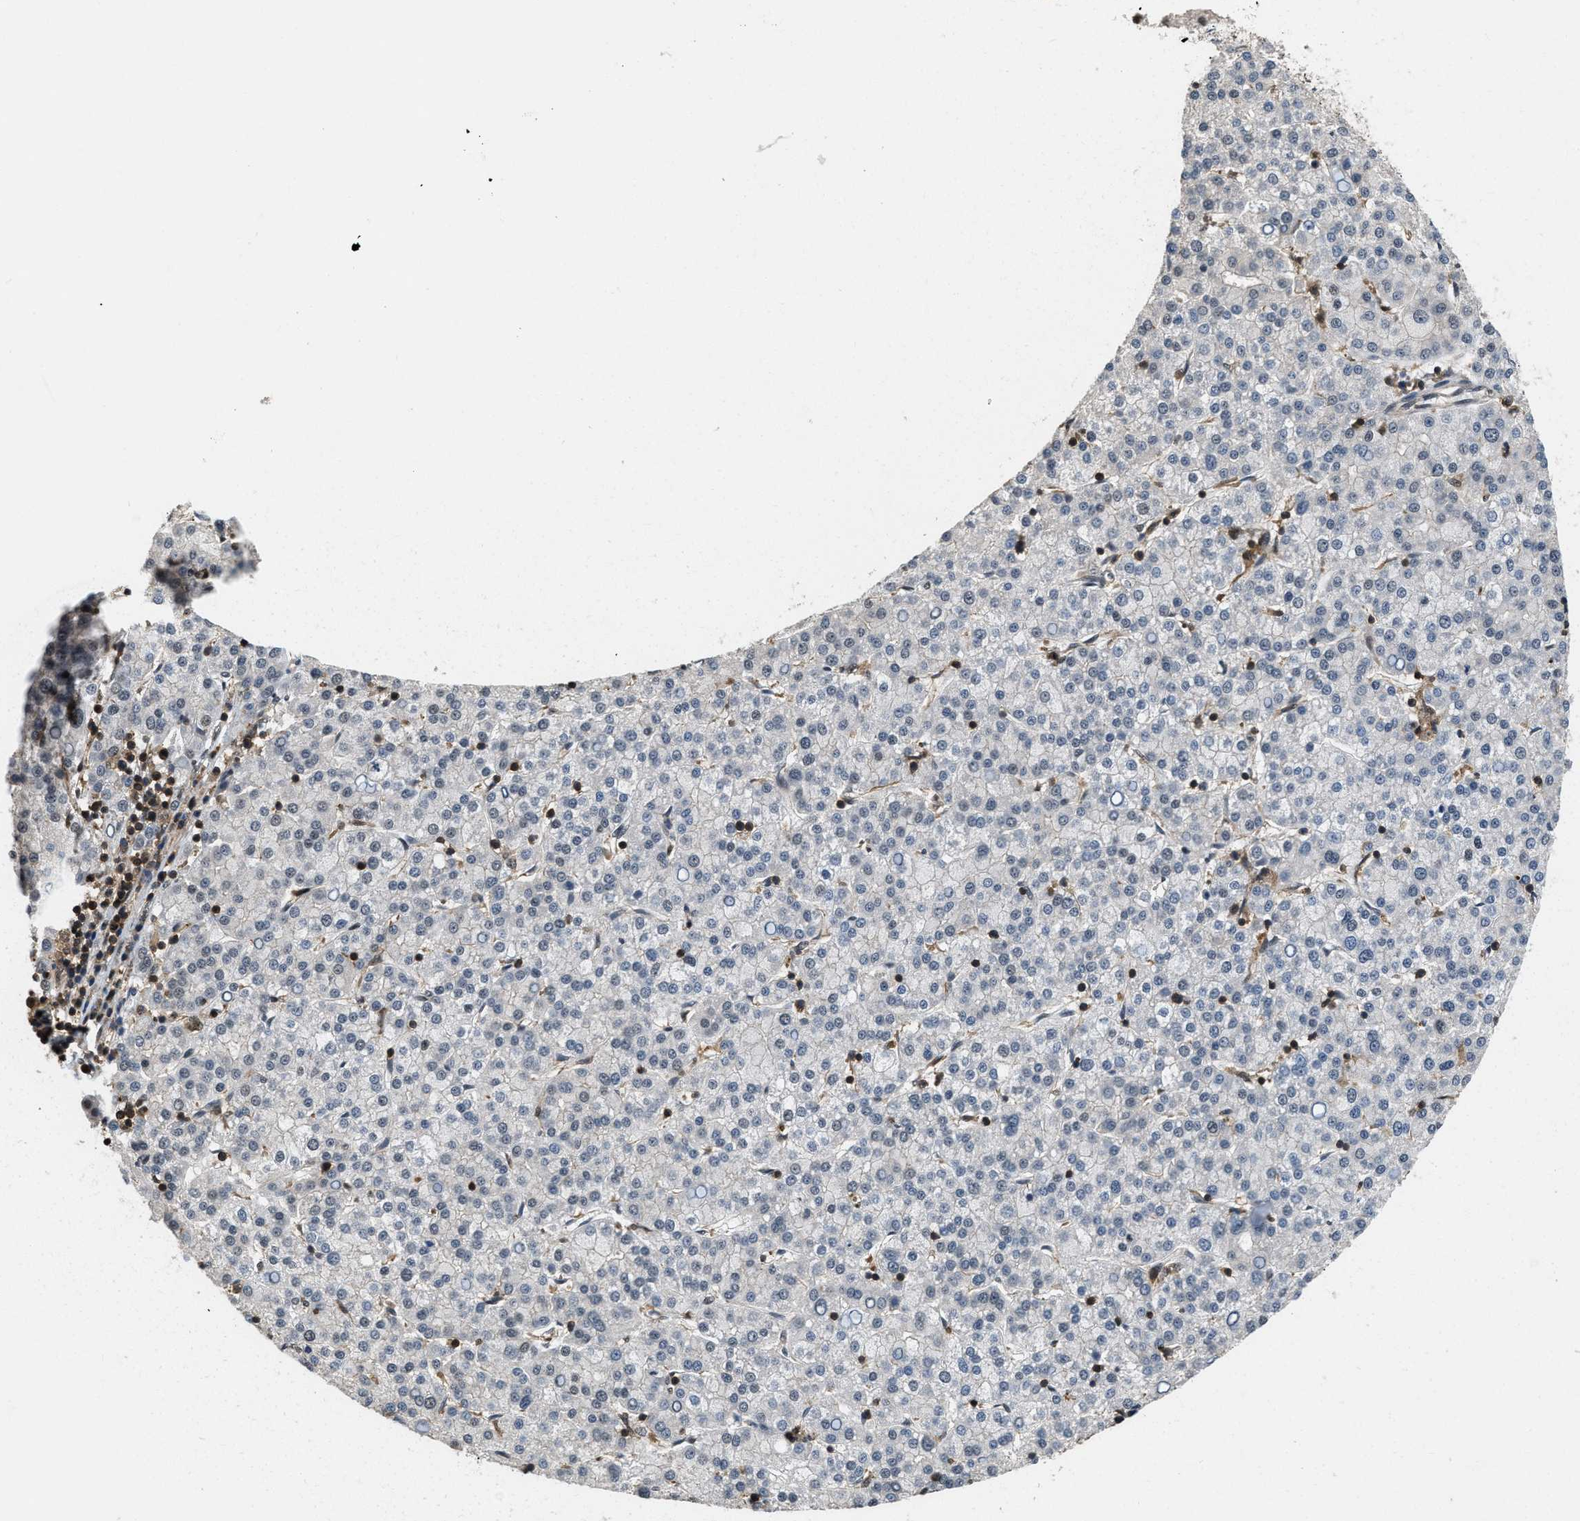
{"staining": {"intensity": "negative", "quantity": "none", "location": "none"}, "tissue": "liver cancer", "cell_type": "Tumor cells", "image_type": "cancer", "snomed": [{"axis": "morphology", "description": "Carcinoma, Hepatocellular, NOS"}, {"axis": "topography", "description": "Liver"}], "caption": "Tumor cells show no significant positivity in liver cancer (hepatocellular carcinoma).", "gene": "ATF7IP", "patient": {"sex": "female", "age": 58}}